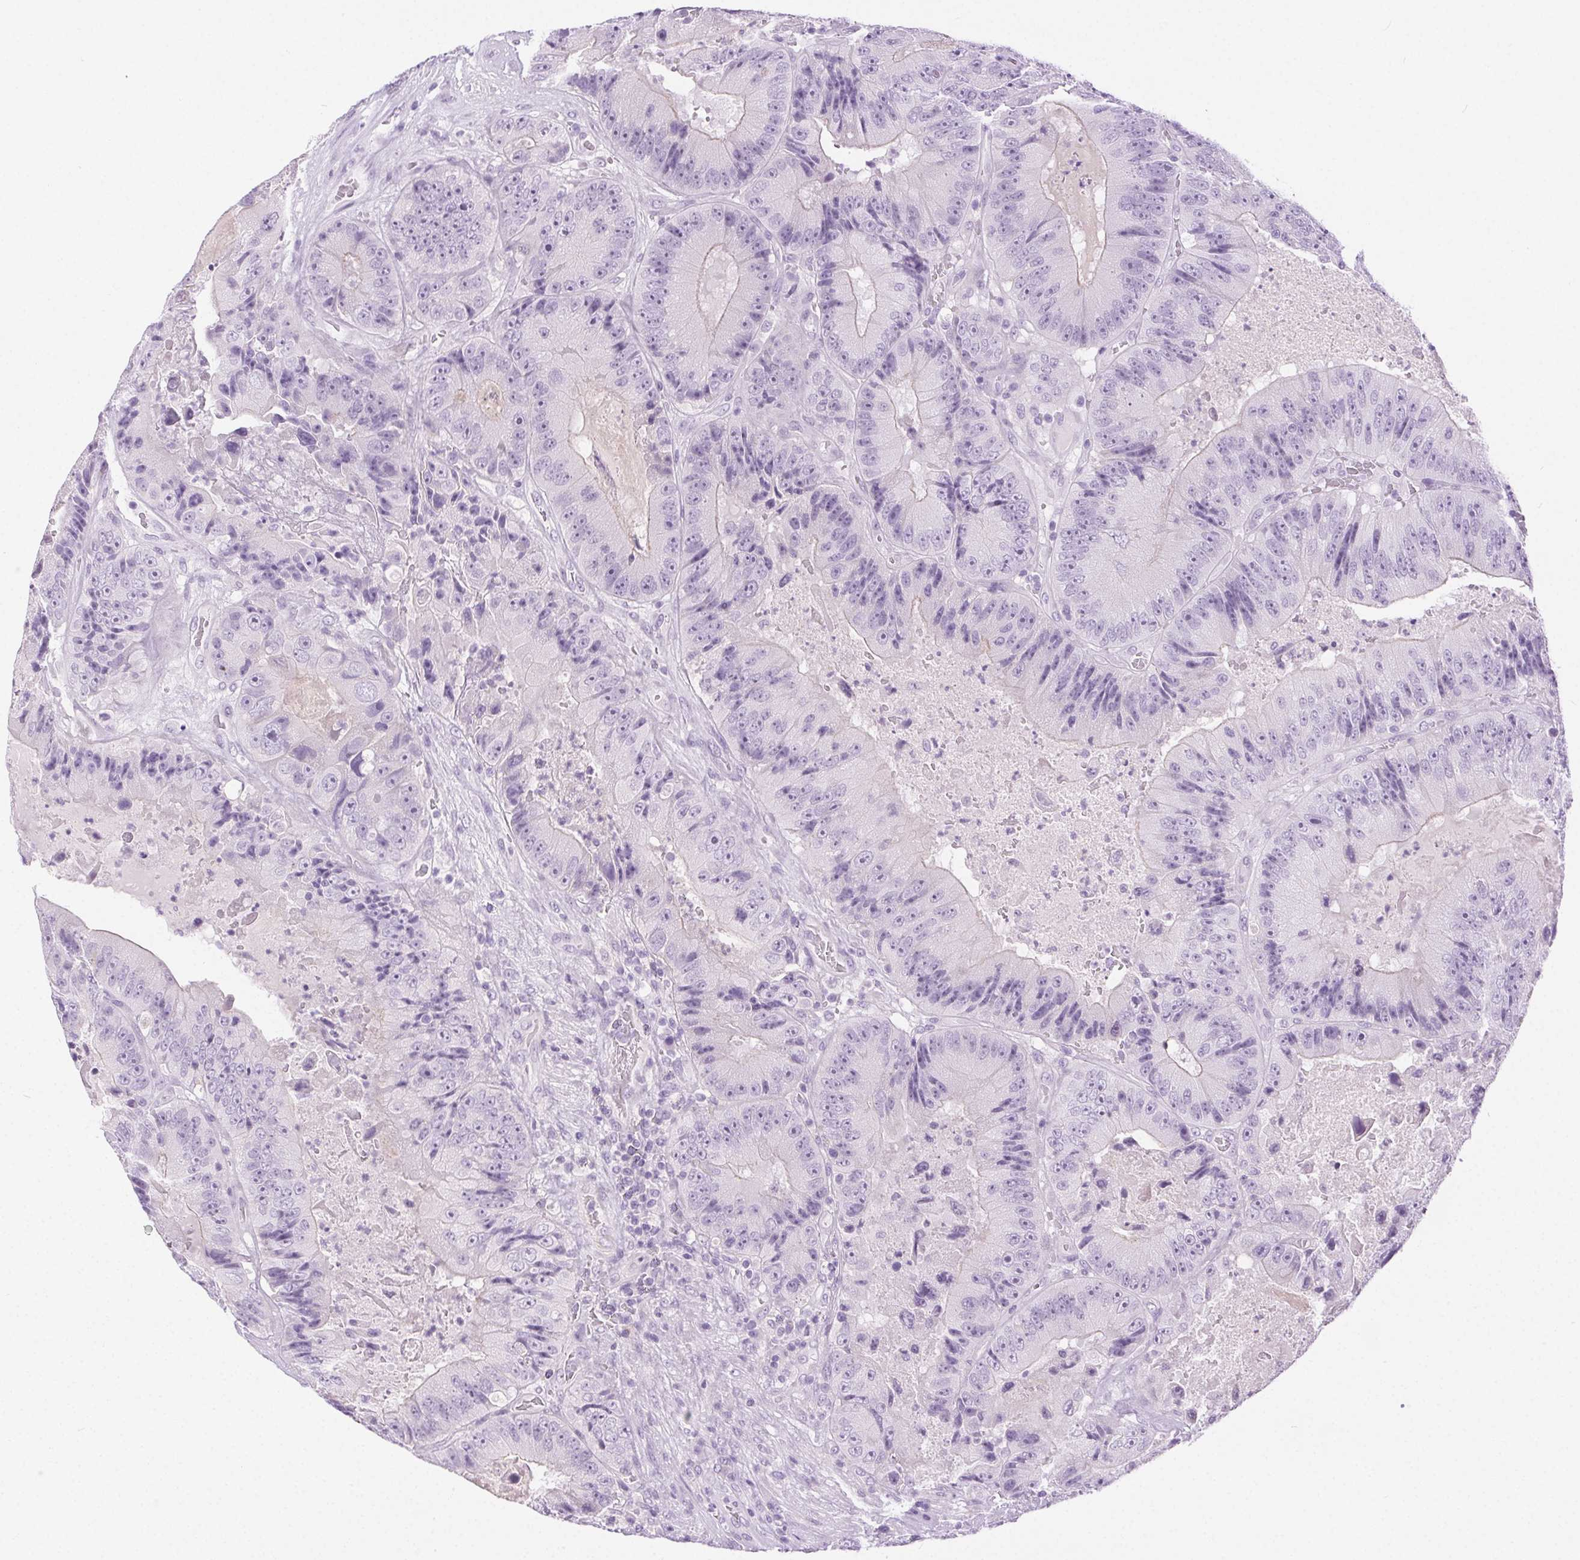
{"staining": {"intensity": "negative", "quantity": "none", "location": "none"}, "tissue": "colorectal cancer", "cell_type": "Tumor cells", "image_type": "cancer", "snomed": [{"axis": "morphology", "description": "Adenocarcinoma, NOS"}, {"axis": "topography", "description": "Colon"}], "caption": "IHC of colorectal adenocarcinoma shows no expression in tumor cells.", "gene": "C20orf85", "patient": {"sex": "female", "age": 86}}